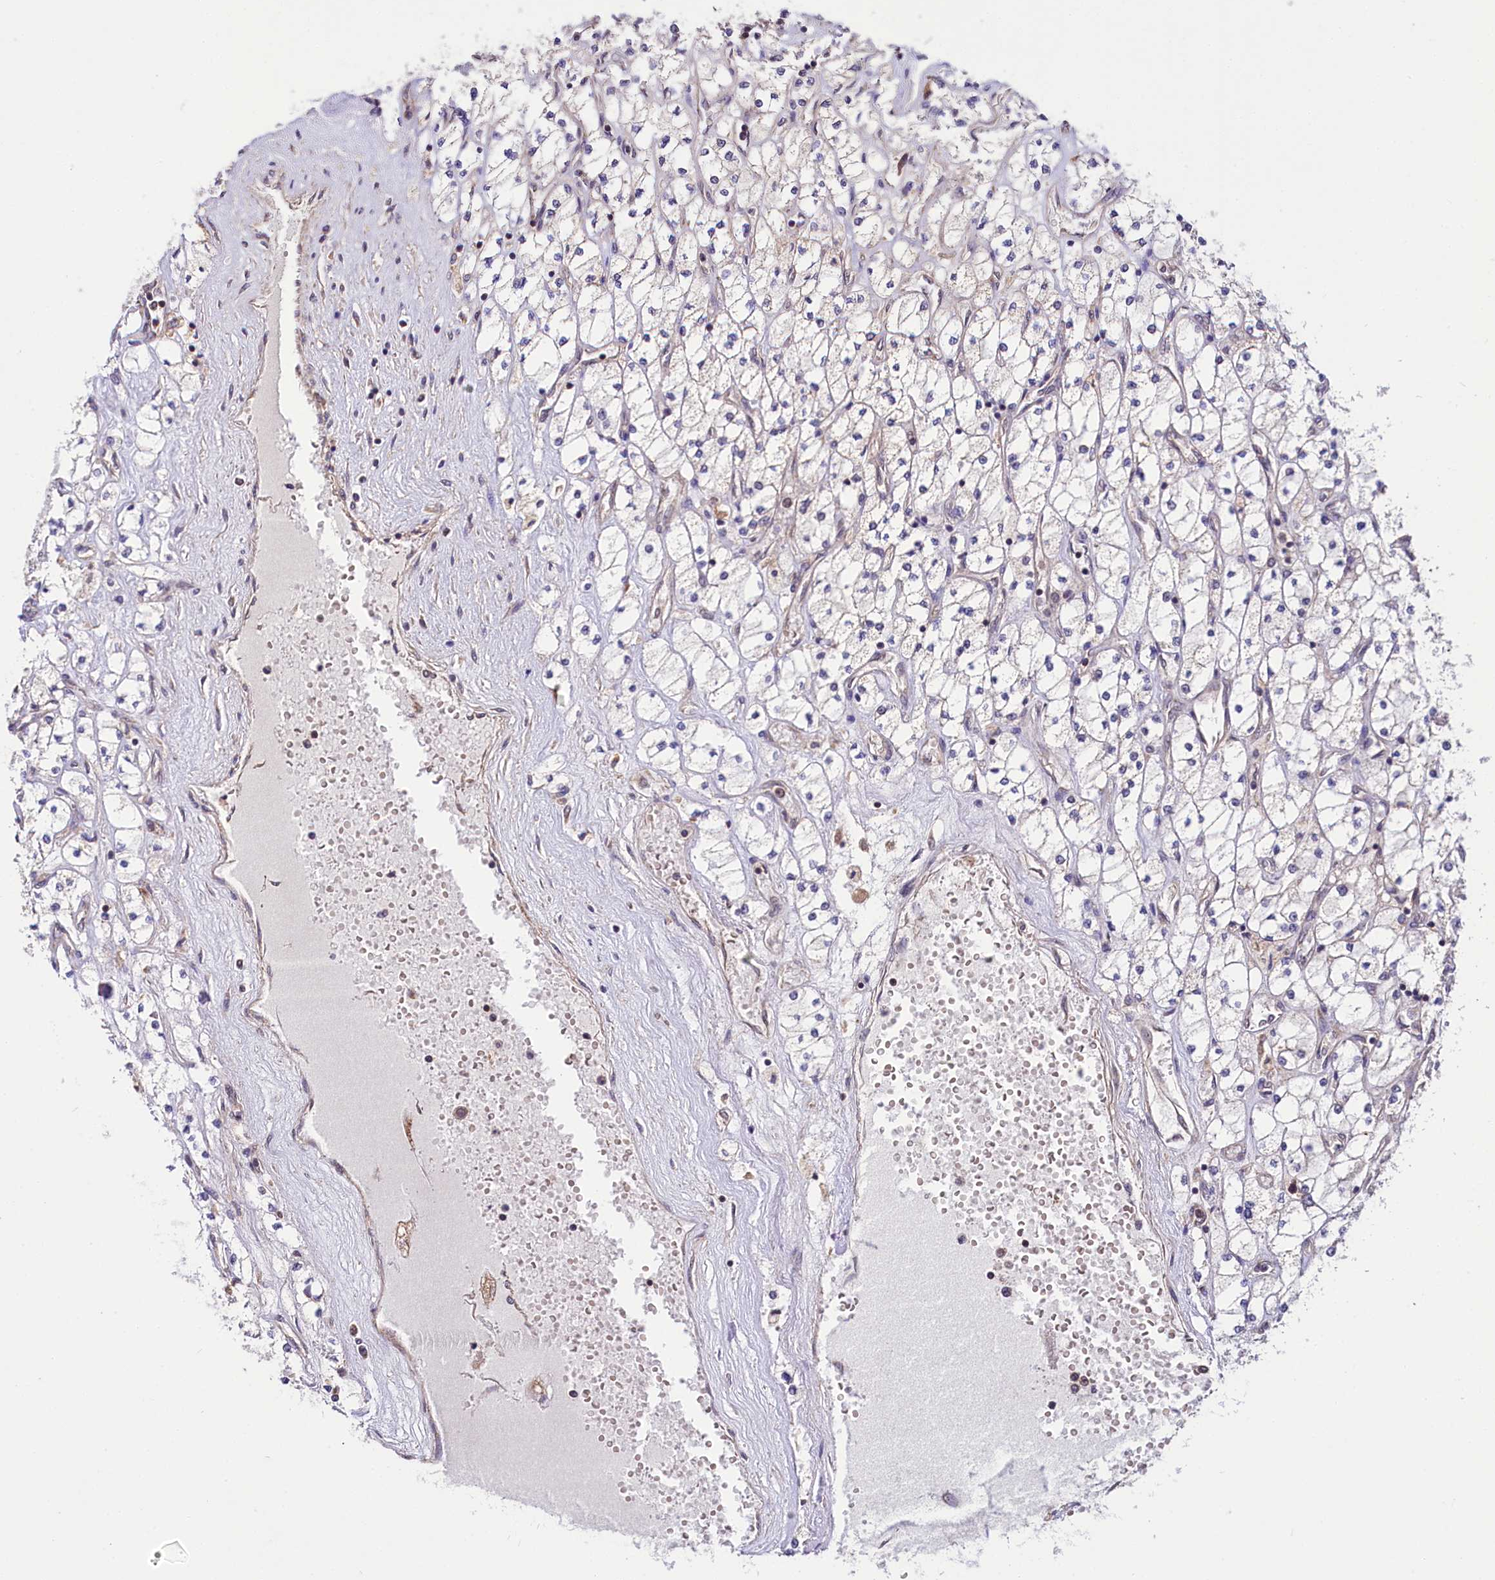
{"staining": {"intensity": "moderate", "quantity": "<25%", "location": "cytoplasmic/membranous"}, "tissue": "renal cancer", "cell_type": "Tumor cells", "image_type": "cancer", "snomed": [{"axis": "morphology", "description": "Adenocarcinoma, NOS"}, {"axis": "topography", "description": "Kidney"}], "caption": "A brown stain shows moderate cytoplasmic/membranous expression of a protein in human adenocarcinoma (renal) tumor cells.", "gene": "UBE3A", "patient": {"sex": "male", "age": 80}}